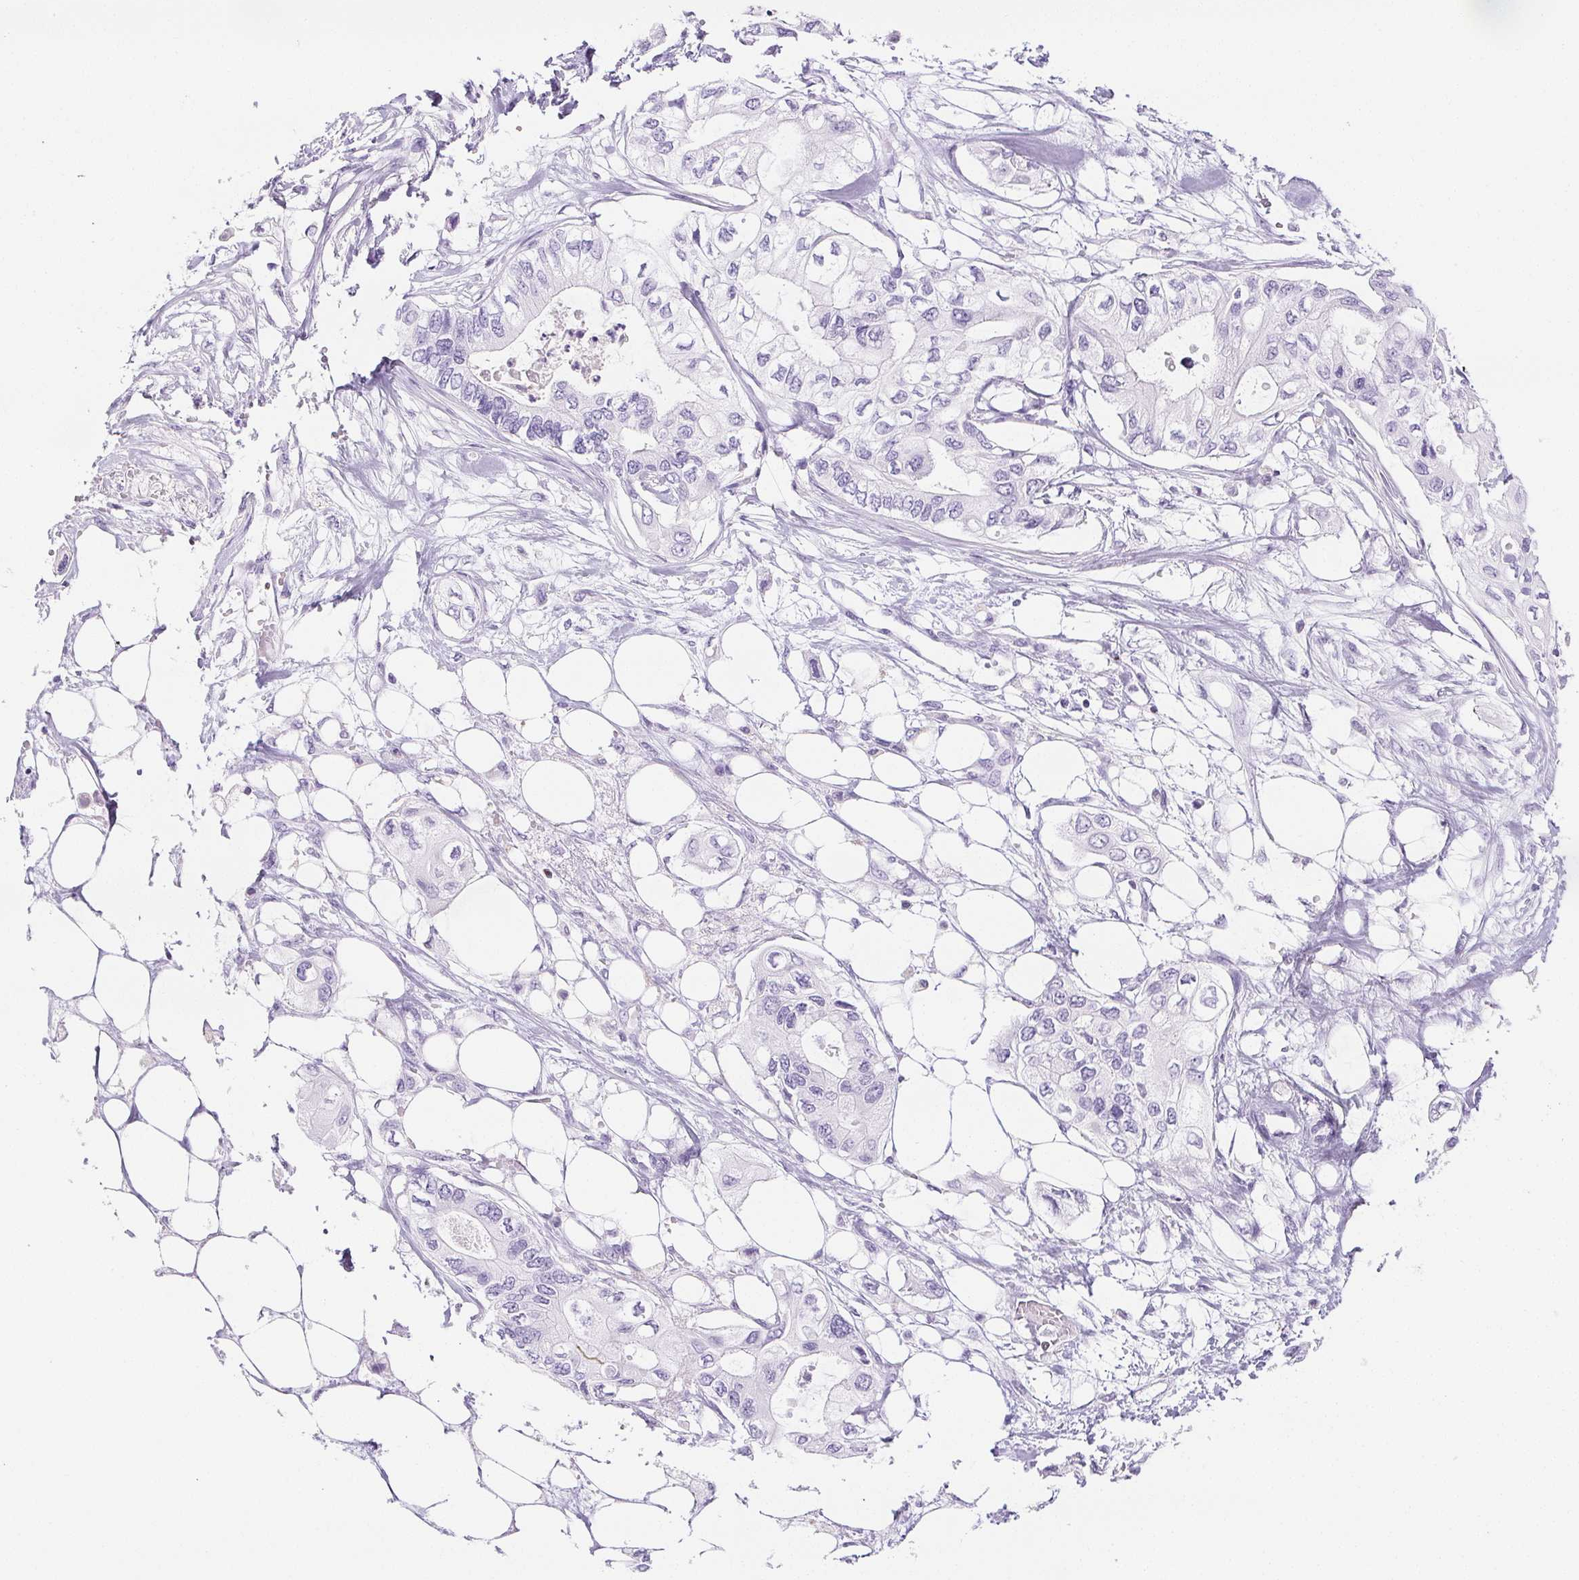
{"staining": {"intensity": "negative", "quantity": "none", "location": "none"}, "tissue": "pancreatic cancer", "cell_type": "Tumor cells", "image_type": "cancer", "snomed": [{"axis": "morphology", "description": "Adenocarcinoma, NOS"}, {"axis": "topography", "description": "Pancreas"}], "caption": "High power microscopy photomicrograph of an immunohistochemistry image of pancreatic cancer (adenocarcinoma), revealing no significant positivity in tumor cells.", "gene": "BEND2", "patient": {"sex": "female", "age": 63}}